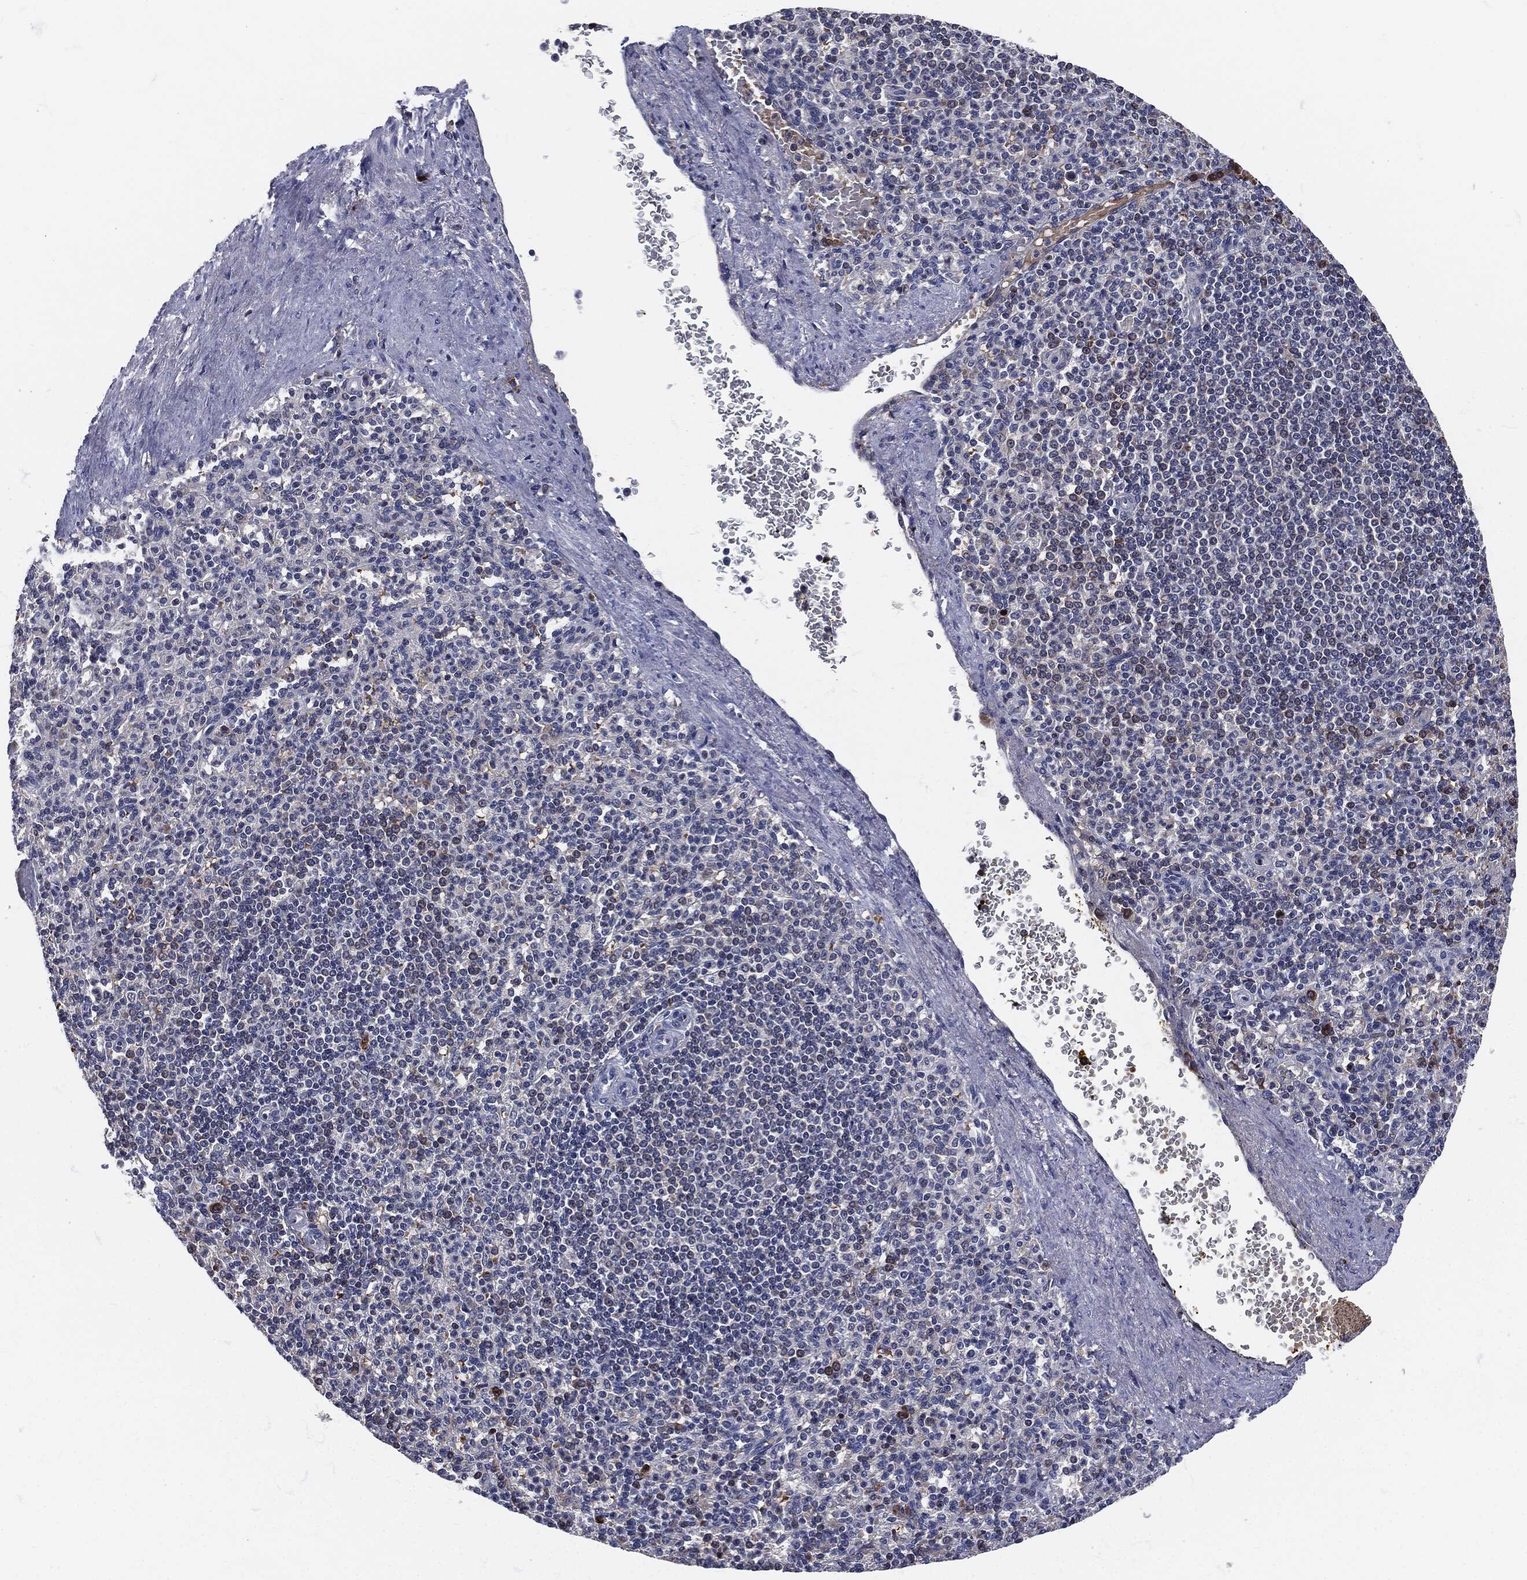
{"staining": {"intensity": "negative", "quantity": "none", "location": "none"}, "tissue": "spleen", "cell_type": "Cells in red pulp", "image_type": "normal", "snomed": [{"axis": "morphology", "description": "Normal tissue, NOS"}, {"axis": "topography", "description": "Spleen"}], "caption": "Micrograph shows no significant protein staining in cells in red pulp of normal spleen. The staining is performed using DAB brown chromogen with nuclei counter-stained in using hematoxylin.", "gene": "SIGLEC9", "patient": {"sex": "female", "age": 74}}